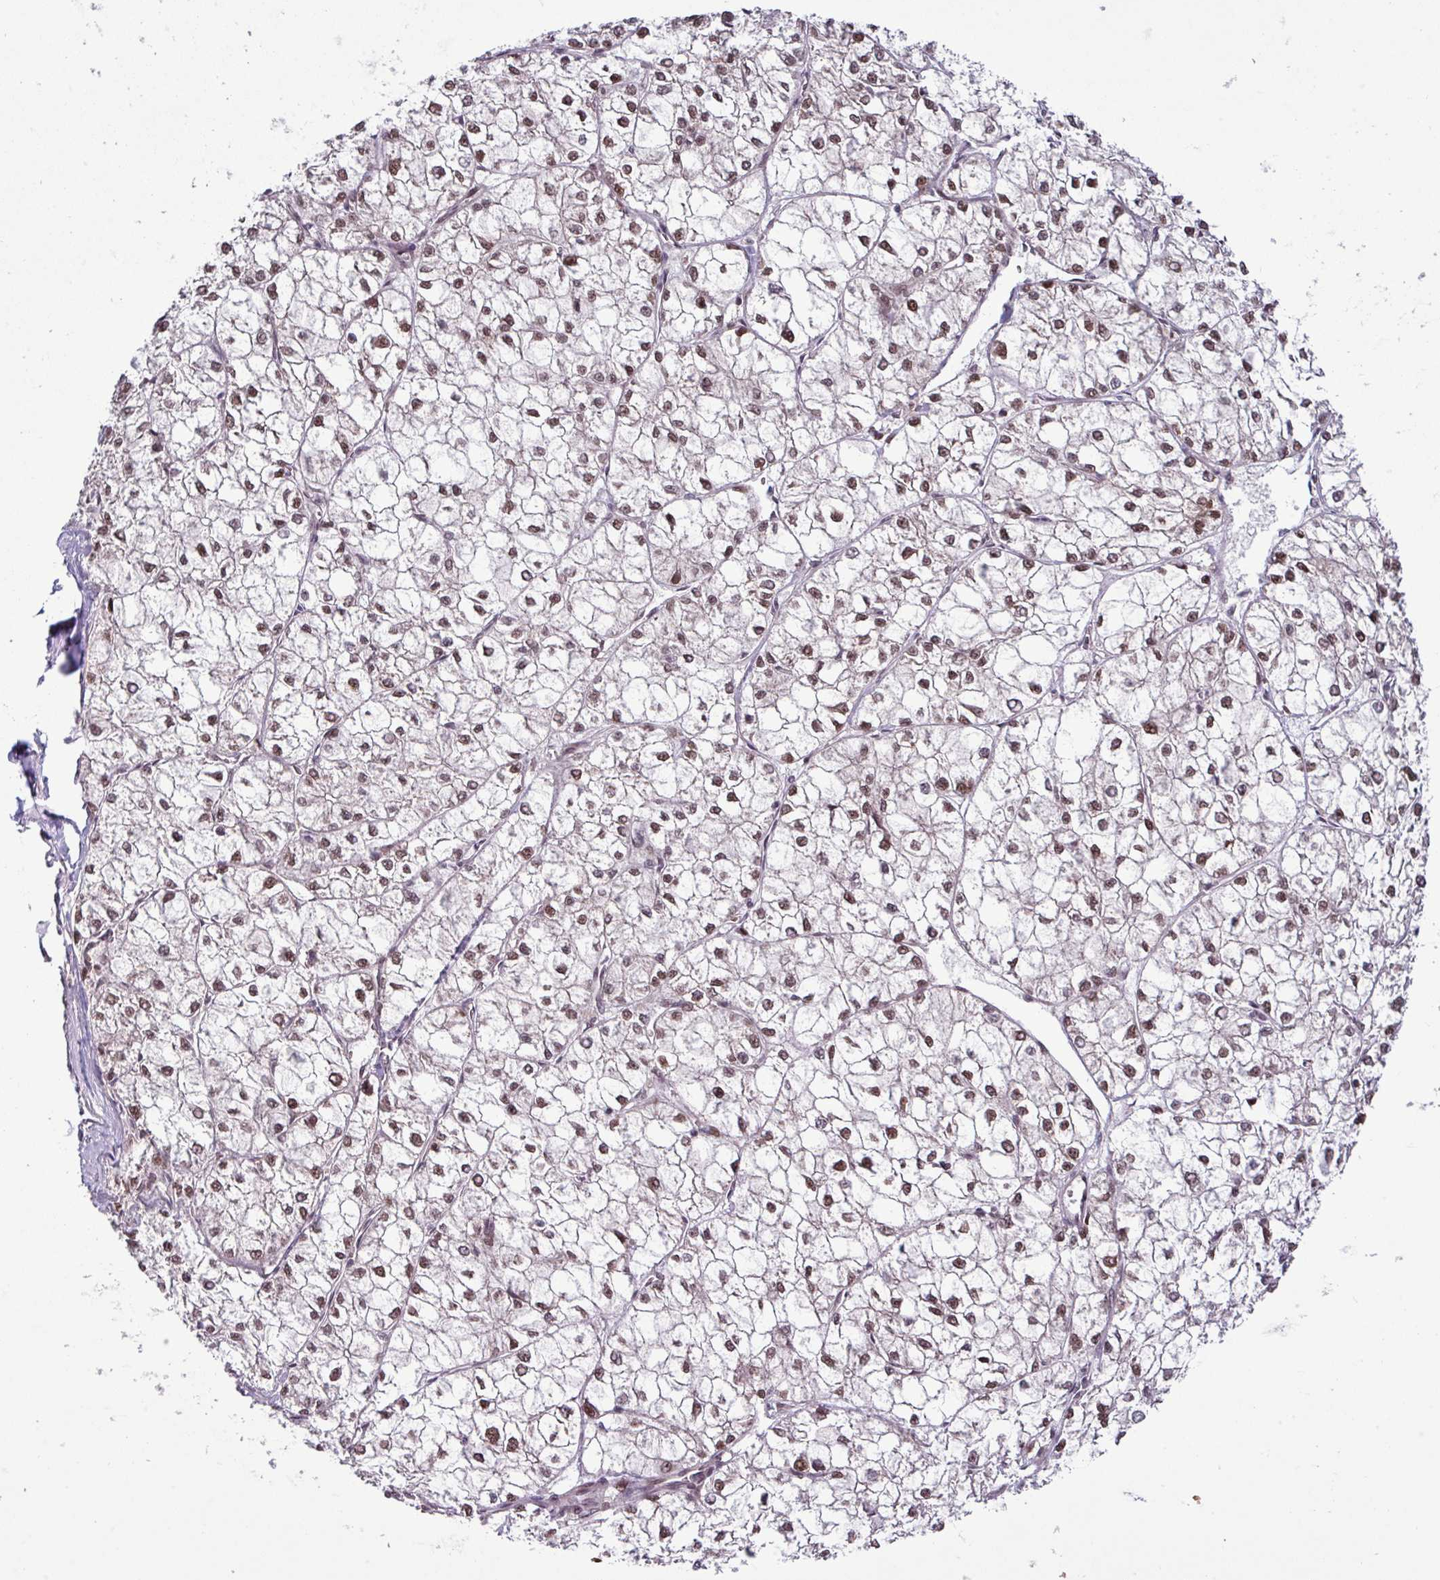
{"staining": {"intensity": "weak", "quantity": ">75%", "location": "nuclear"}, "tissue": "liver cancer", "cell_type": "Tumor cells", "image_type": "cancer", "snomed": [{"axis": "morphology", "description": "Carcinoma, Hepatocellular, NOS"}, {"axis": "topography", "description": "Liver"}], "caption": "High-power microscopy captured an immunohistochemistry (IHC) micrograph of liver cancer, revealing weak nuclear staining in about >75% of tumor cells.", "gene": "C7orf50", "patient": {"sex": "female", "age": 43}}